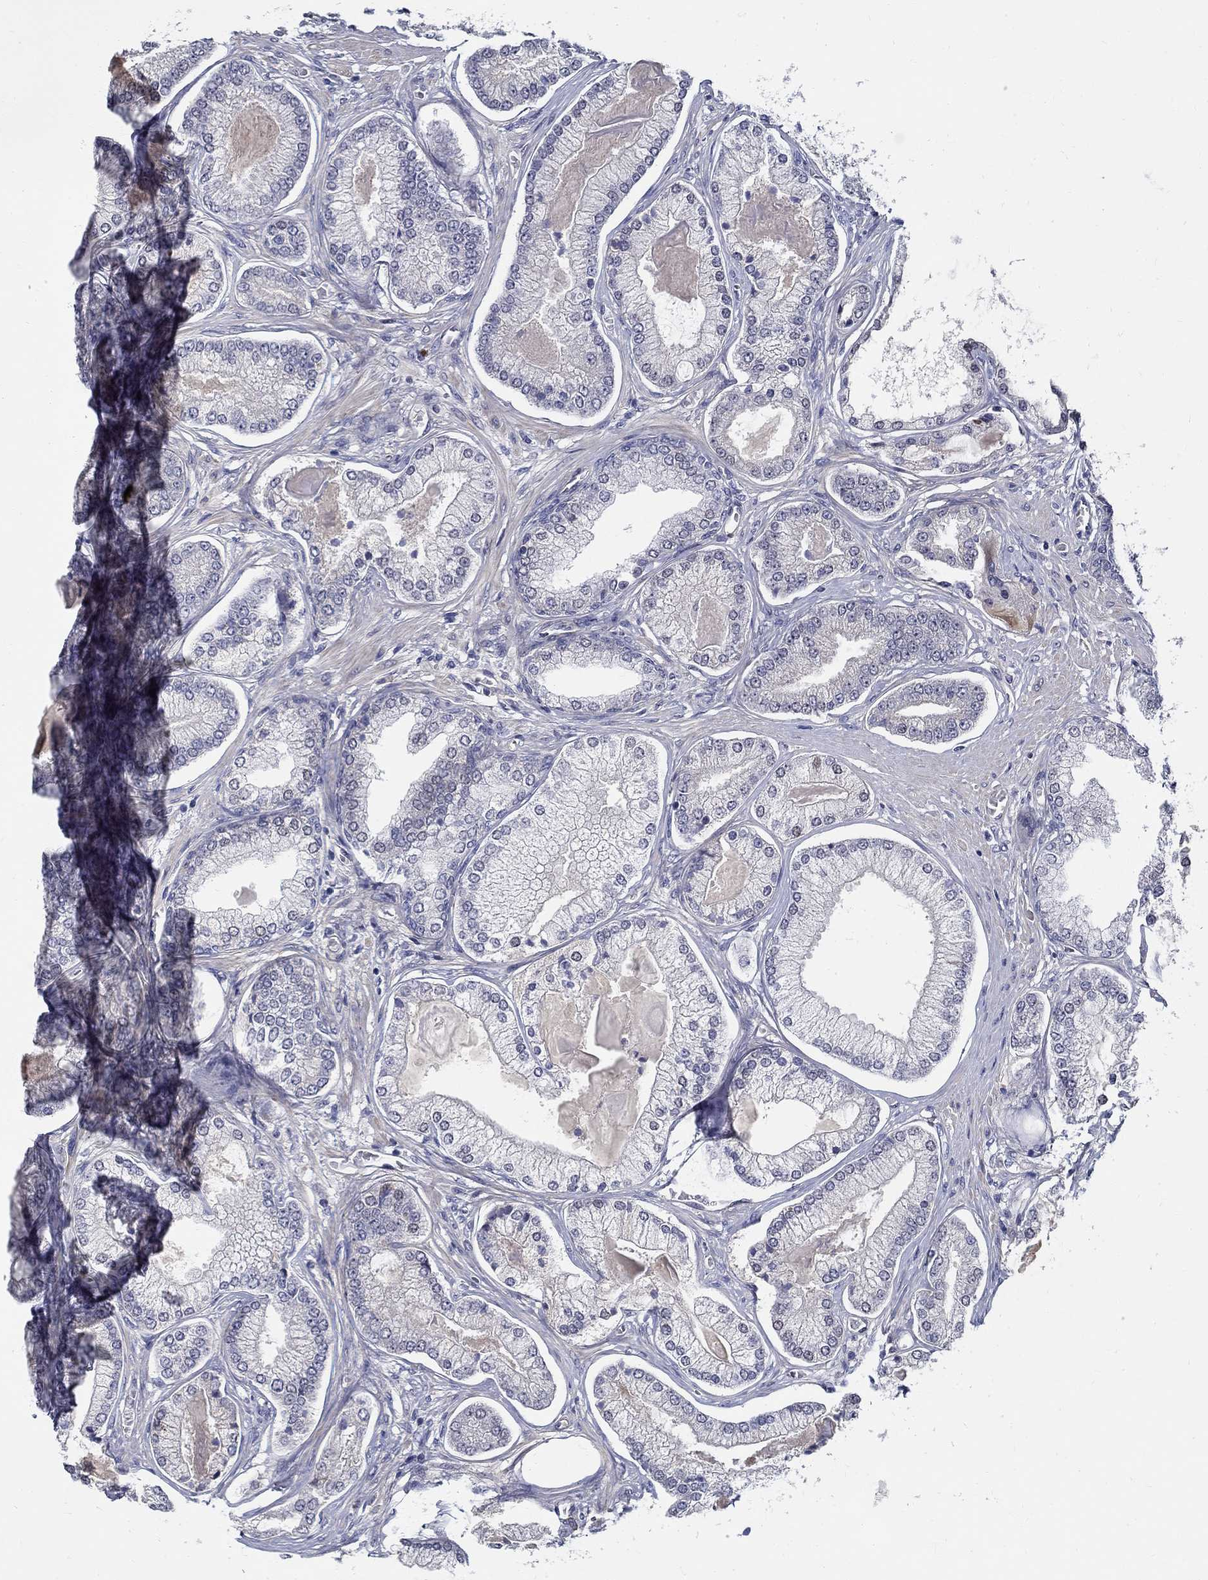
{"staining": {"intensity": "weak", "quantity": "<25%", "location": "nuclear"}, "tissue": "prostate cancer", "cell_type": "Tumor cells", "image_type": "cancer", "snomed": [{"axis": "morphology", "description": "Adenocarcinoma, Low grade"}, {"axis": "topography", "description": "Prostate"}], "caption": "Immunohistochemistry (IHC) of human prostate adenocarcinoma (low-grade) shows no staining in tumor cells. The staining is performed using DAB (3,3'-diaminobenzidine) brown chromogen with nuclei counter-stained in using hematoxylin.", "gene": "C16orf46", "patient": {"sex": "male", "age": 57}}